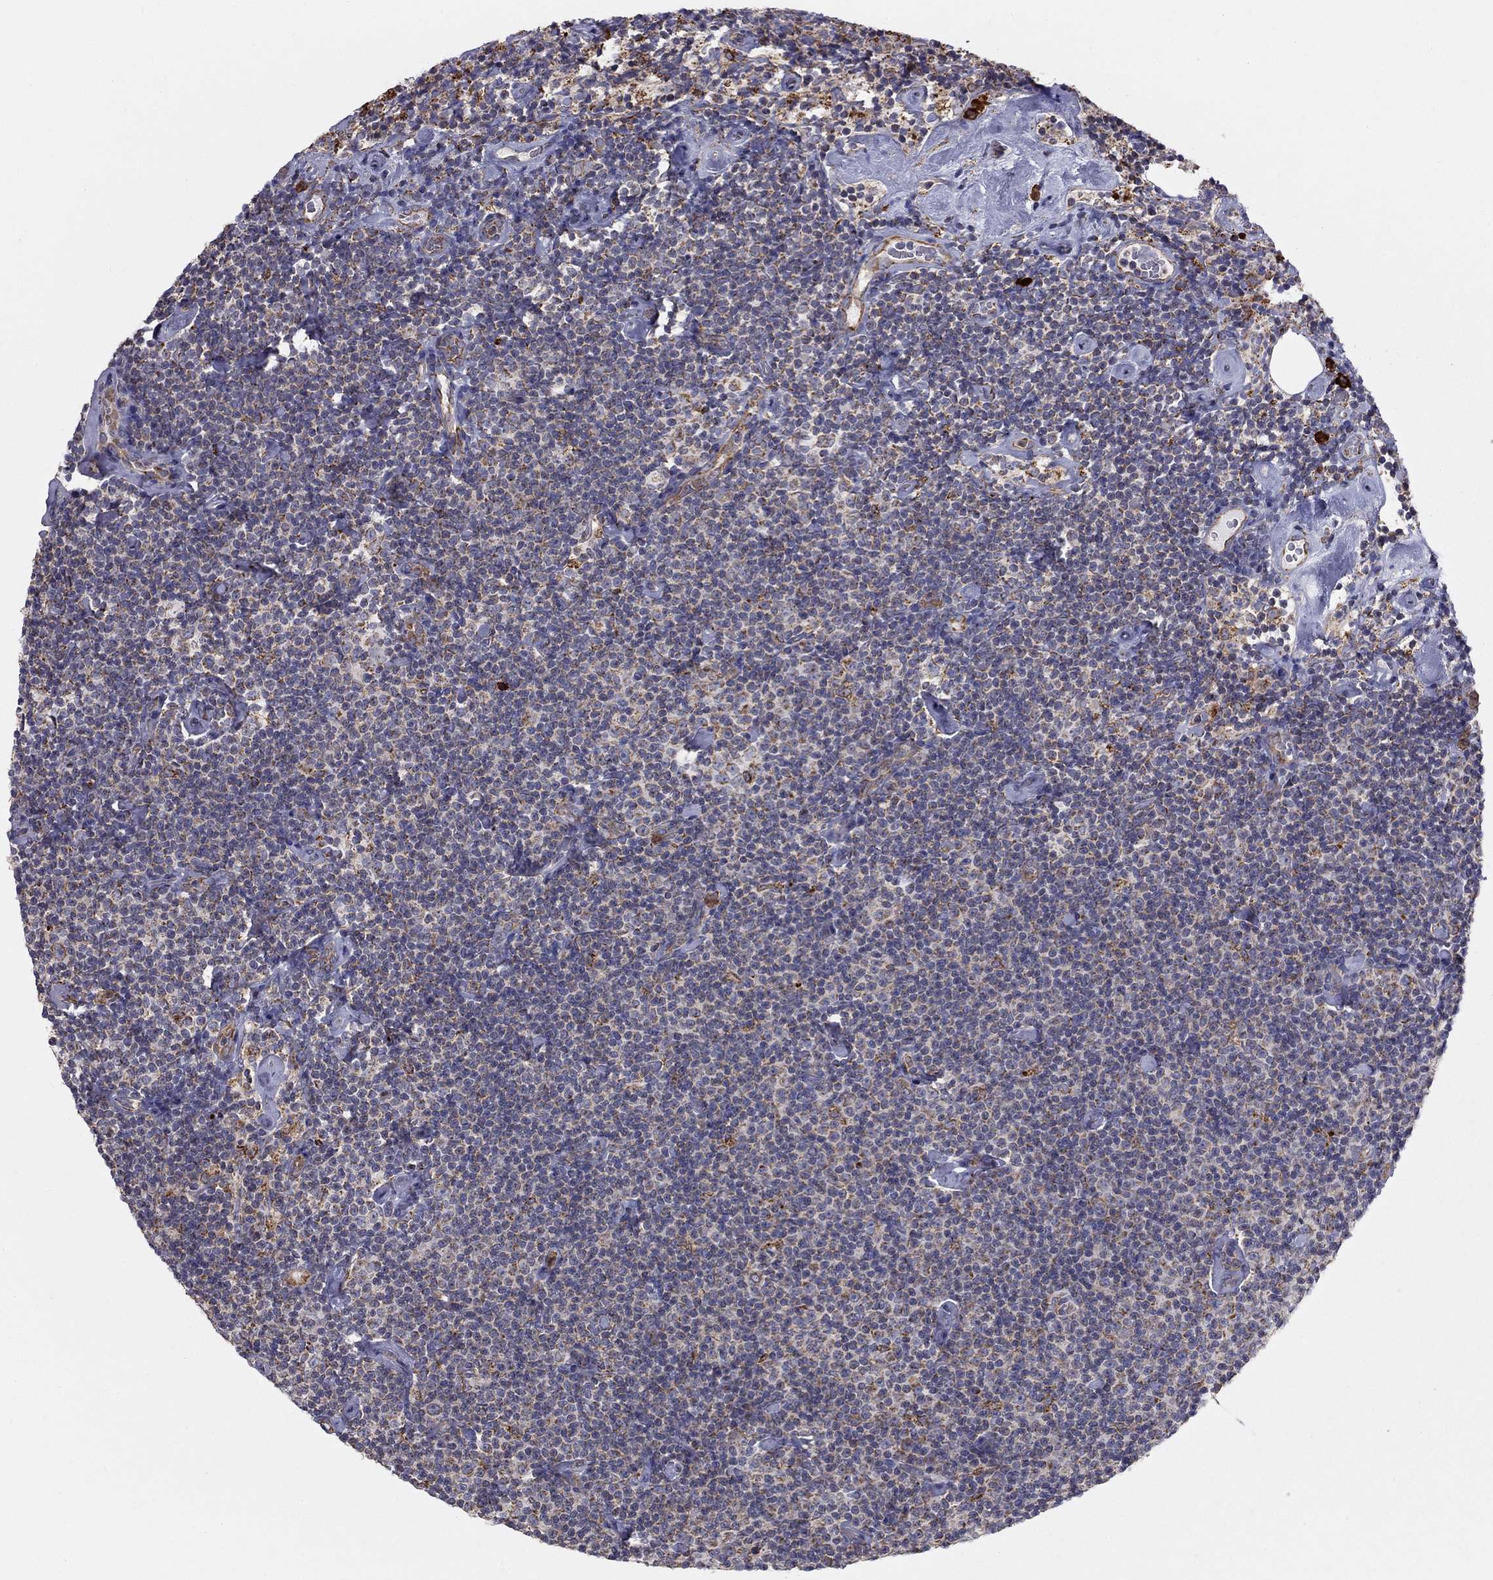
{"staining": {"intensity": "negative", "quantity": "none", "location": "none"}, "tissue": "lymphoma", "cell_type": "Tumor cells", "image_type": "cancer", "snomed": [{"axis": "morphology", "description": "Malignant lymphoma, non-Hodgkin's type, Low grade"}, {"axis": "topography", "description": "Lymph node"}], "caption": "Tumor cells are negative for brown protein staining in low-grade malignant lymphoma, non-Hodgkin's type. The staining is performed using DAB brown chromogen with nuclei counter-stained in using hematoxylin.", "gene": "PRDX4", "patient": {"sex": "male", "age": 81}}